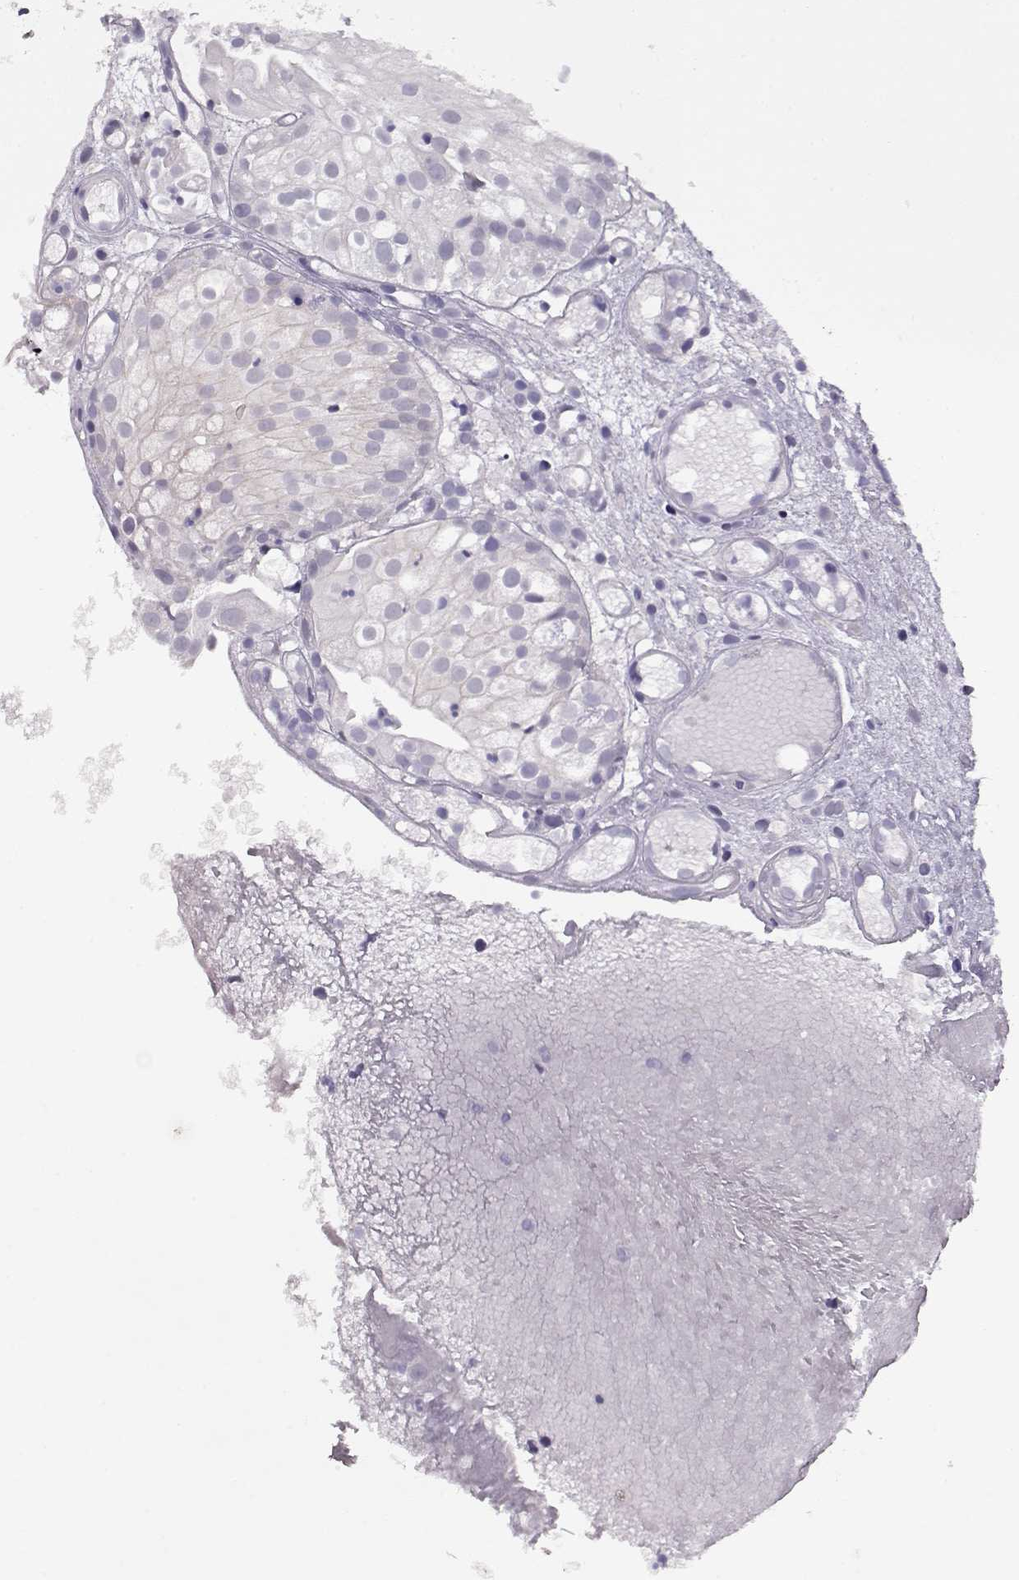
{"staining": {"intensity": "negative", "quantity": "none", "location": "none"}, "tissue": "prostate cancer", "cell_type": "Tumor cells", "image_type": "cancer", "snomed": [{"axis": "morphology", "description": "Adenocarcinoma, High grade"}, {"axis": "topography", "description": "Prostate"}], "caption": "This is a photomicrograph of immunohistochemistry (IHC) staining of prostate high-grade adenocarcinoma, which shows no staining in tumor cells.", "gene": "CRX", "patient": {"sex": "male", "age": 79}}